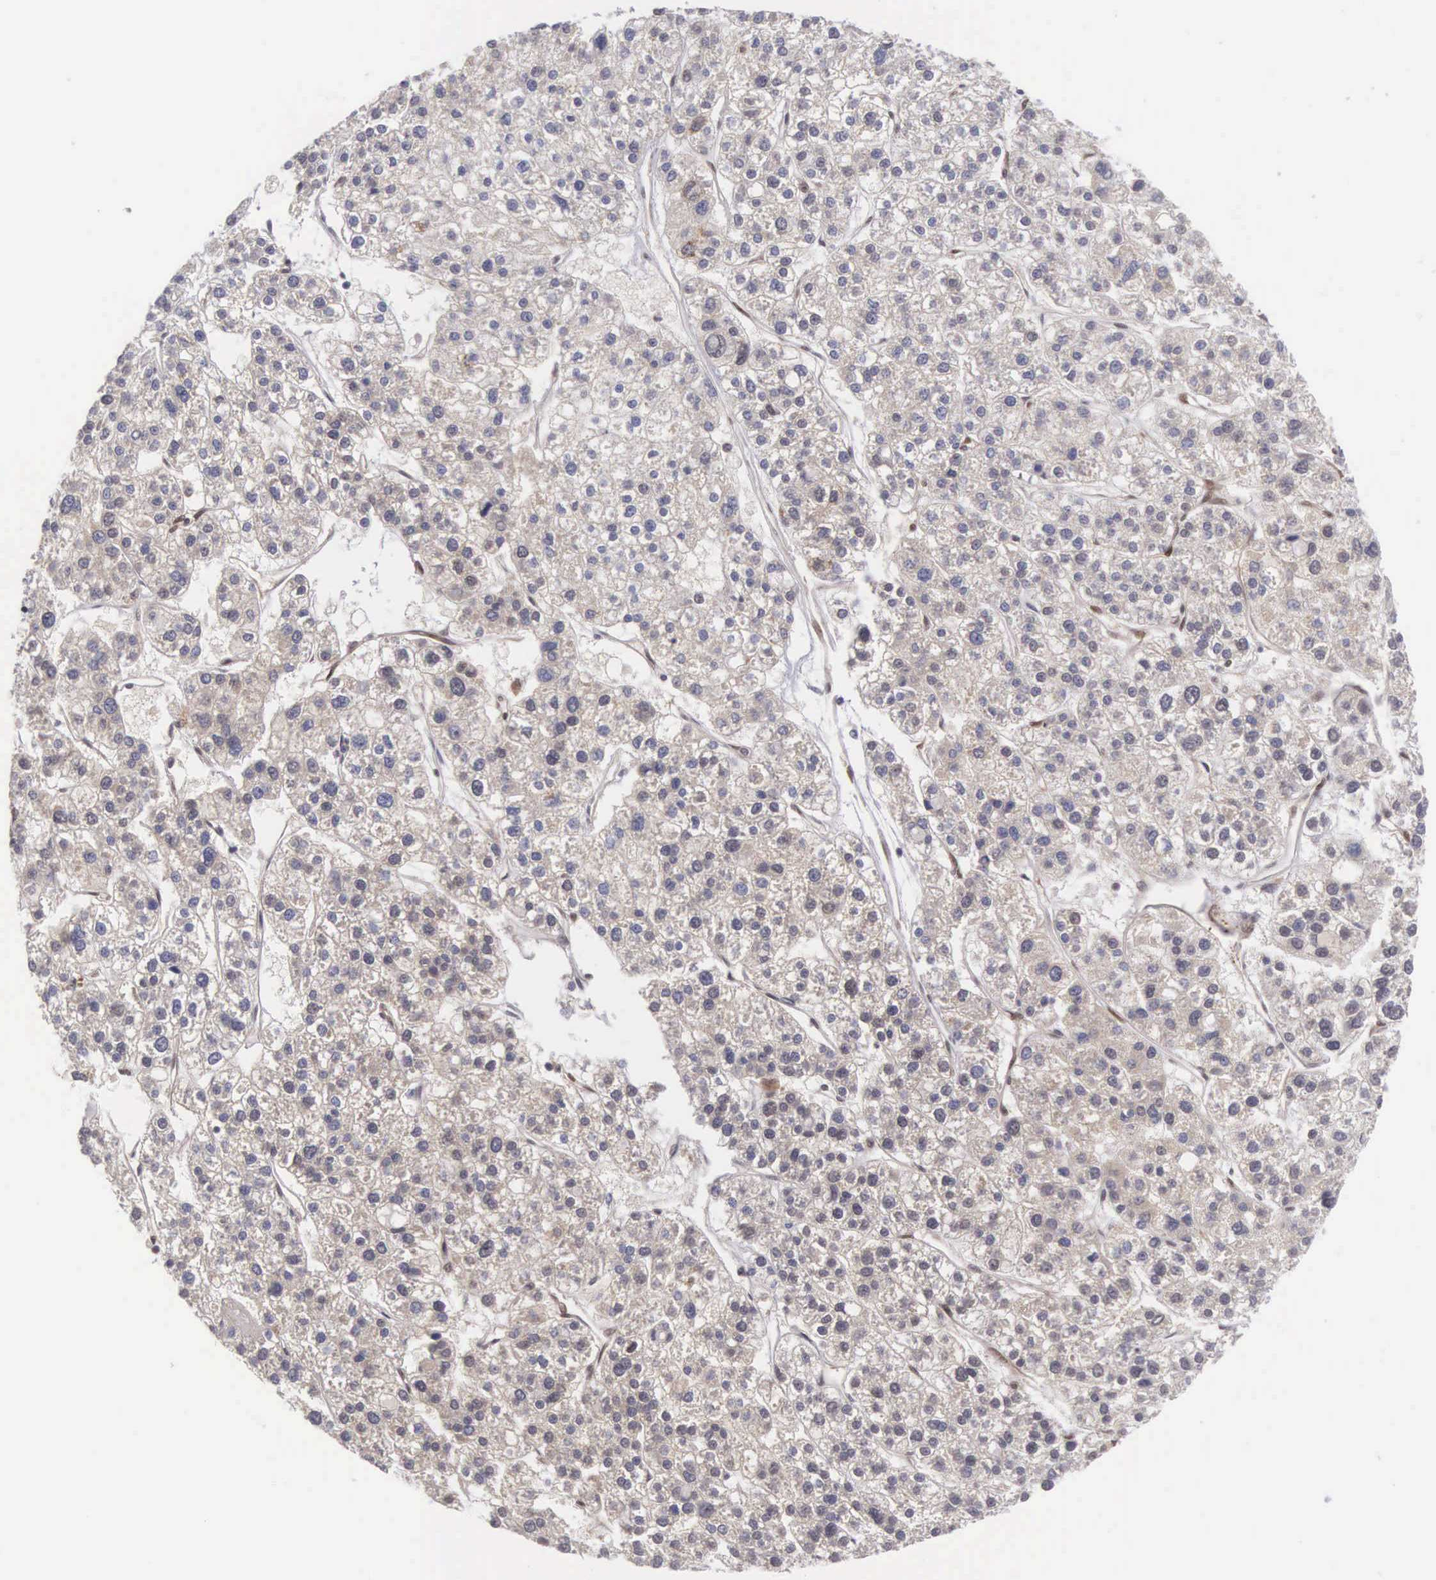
{"staining": {"intensity": "weak", "quantity": ">75%", "location": "cytoplasmic/membranous"}, "tissue": "liver cancer", "cell_type": "Tumor cells", "image_type": "cancer", "snomed": [{"axis": "morphology", "description": "Carcinoma, Hepatocellular, NOS"}, {"axis": "topography", "description": "Liver"}], "caption": "Tumor cells exhibit weak cytoplasmic/membranous expression in about >75% of cells in liver cancer (hepatocellular carcinoma).", "gene": "VASH1", "patient": {"sex": "female", "age": 85}}